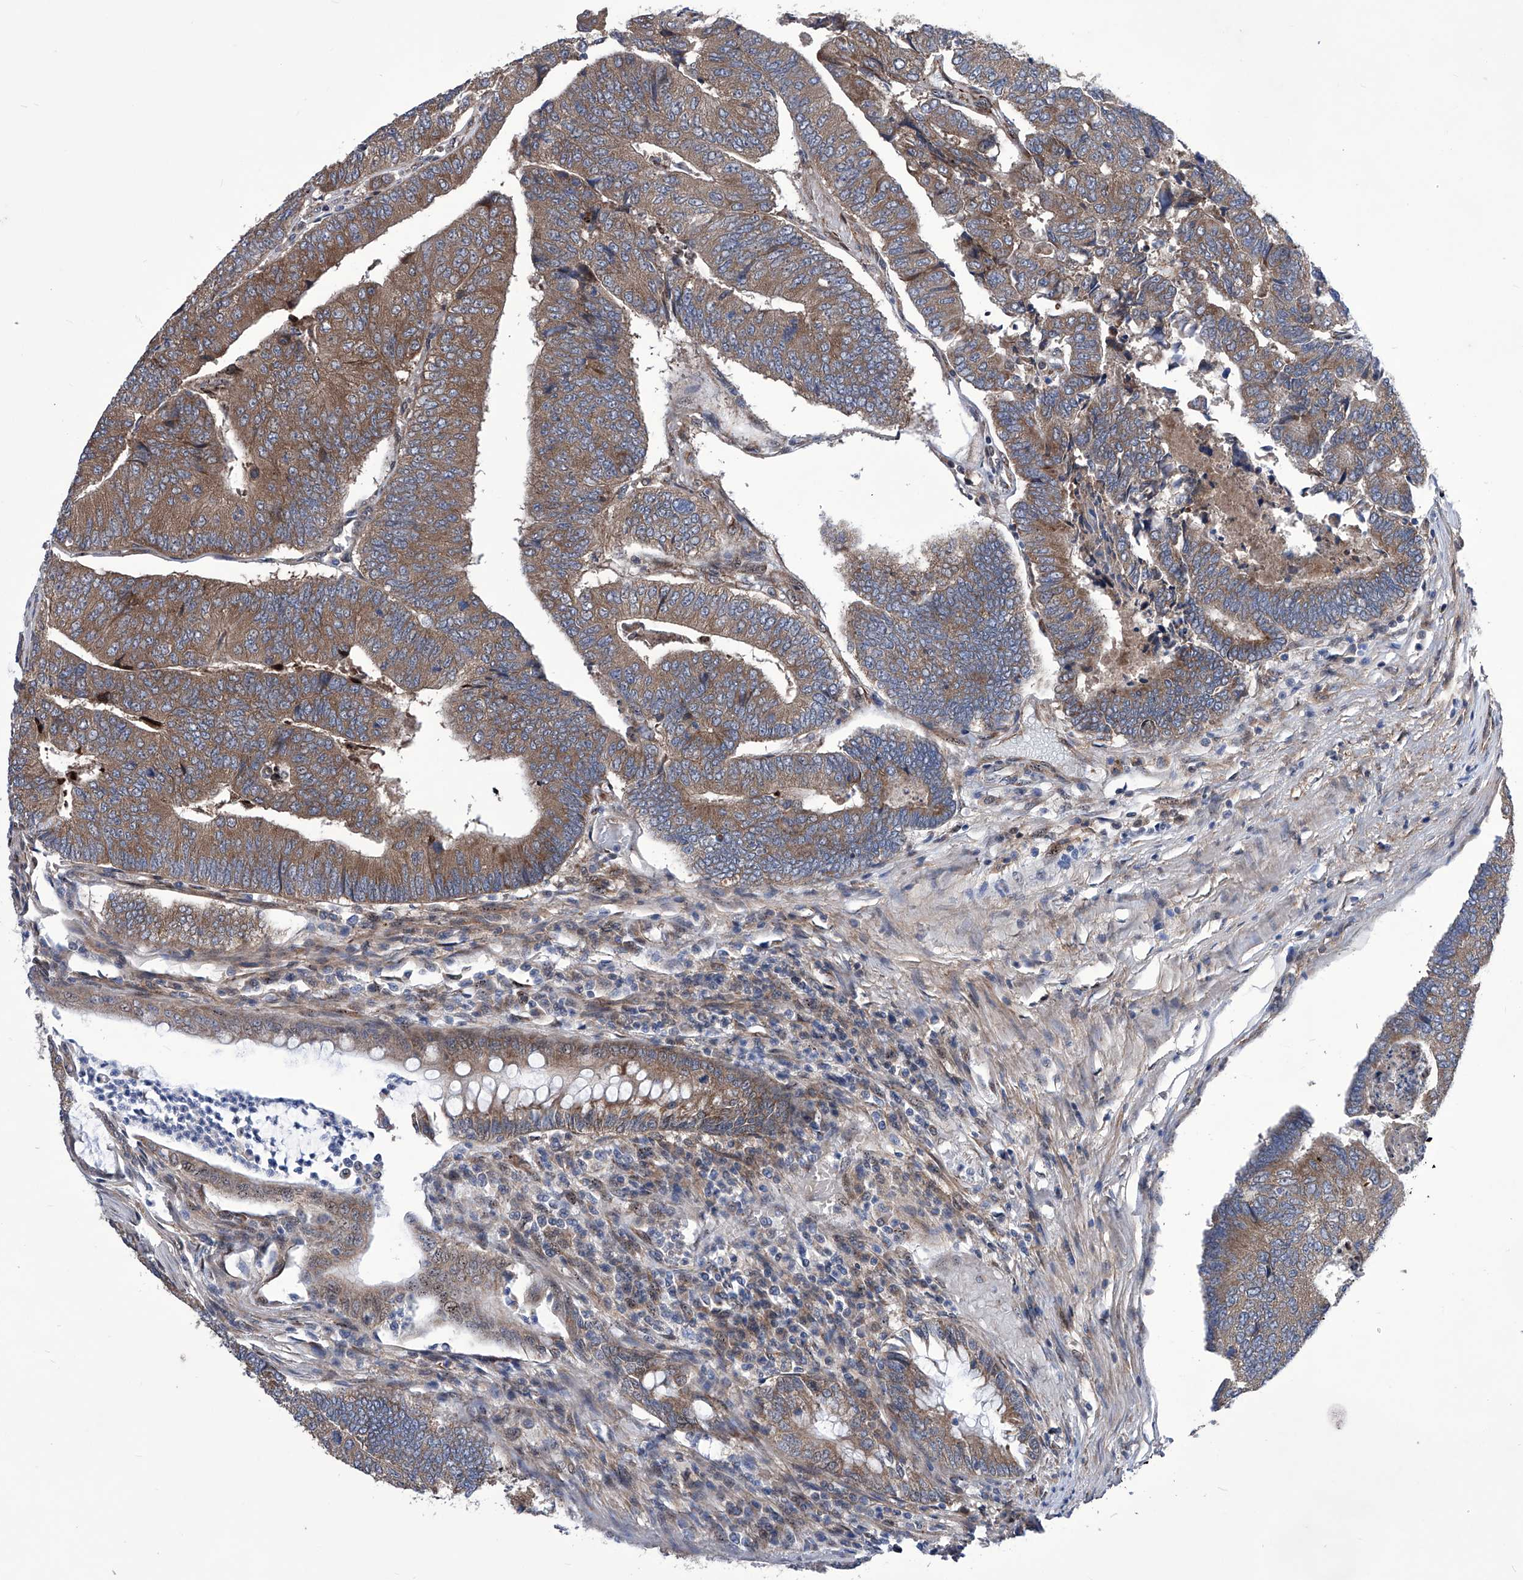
{"staining": {"intensity": "moderate", "quantity": ">75%", "location": "cytoplasmic/membranous"}, "tissue": "colorectal cancer", "cell_type": "Tumor cells", "image_type": "cancer", "snomed": [{"axis": "morphology", "description": "Adenocarcinoma, NOS"}, {"axis": "topography", "description": "Colon"}], "caption": "Tumor cells display medium levels of moderate cytoplasmic/membranous positivity in approximately >75% of cells in adenocarcinoma (colorectal).", "gene": "KTI12", "patient": {"sex": "female", "age": 67}}